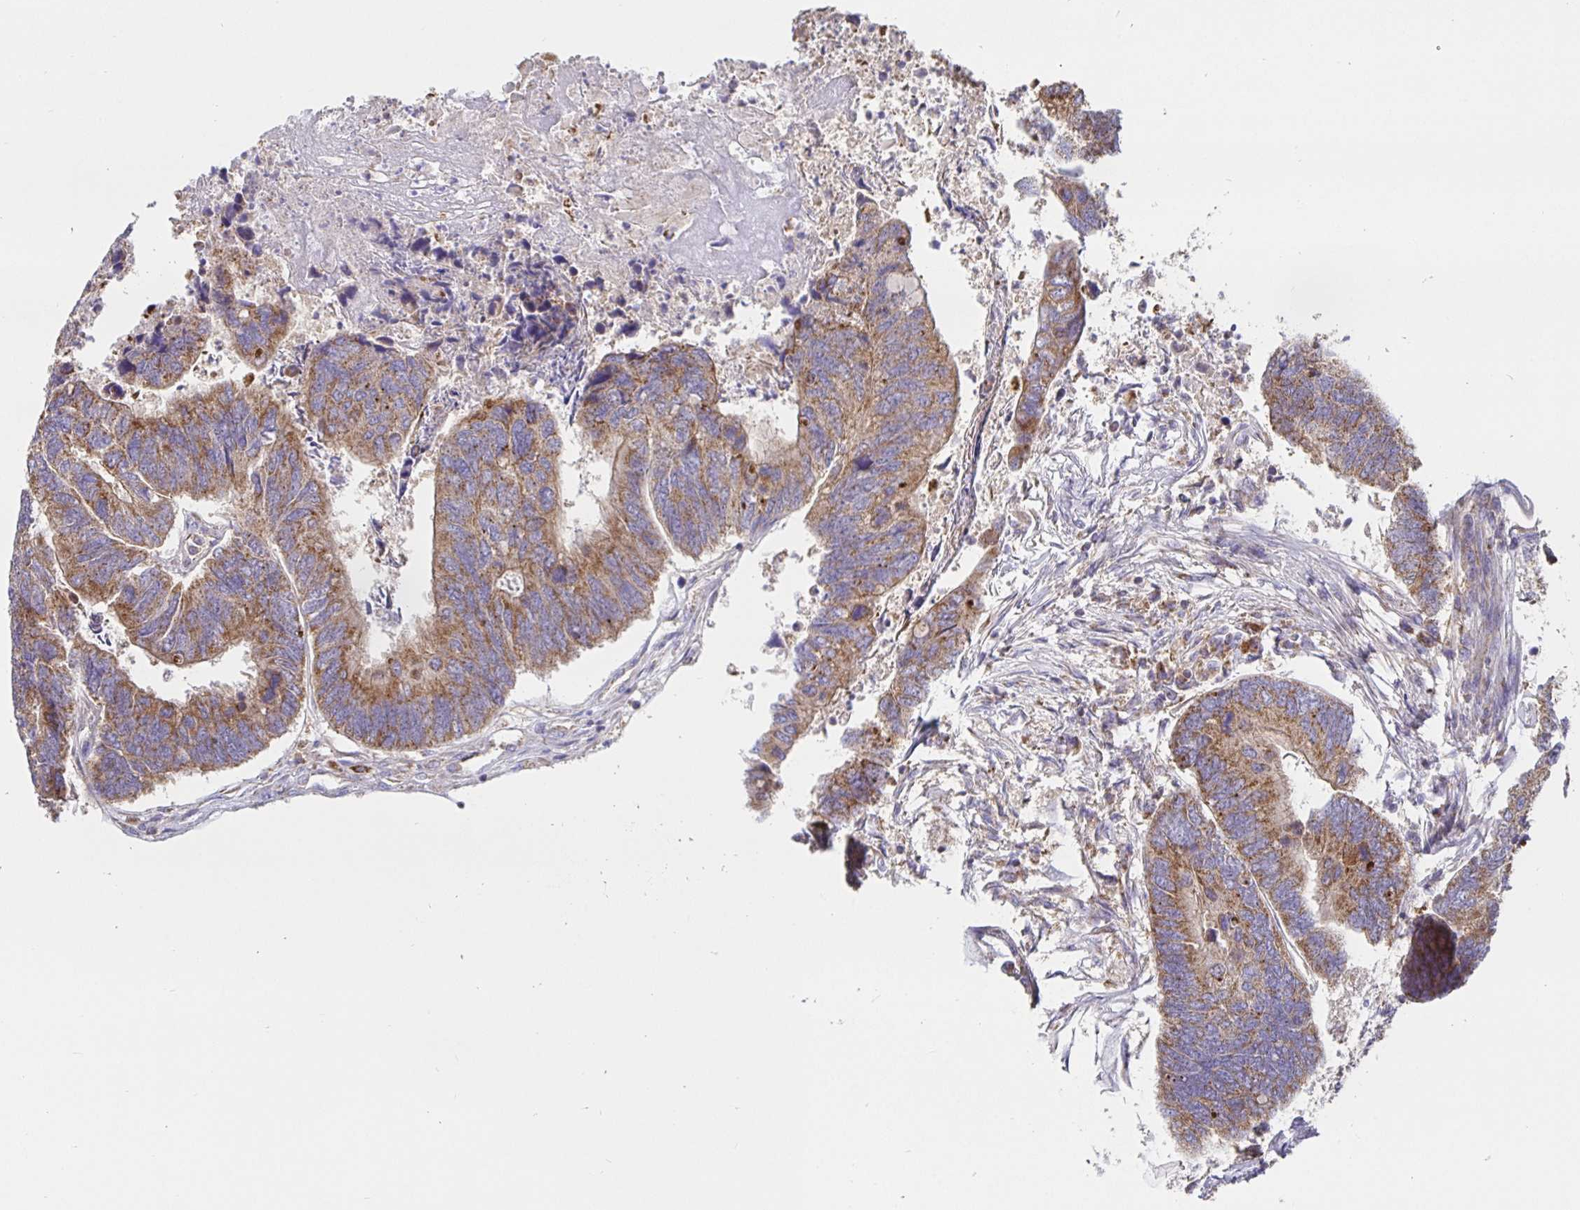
{"staining": {"intensity": "moderate", "quantity": ">75%", "location": "cytoplasmic/membranous"}, "tissue": "colorectal cancer", "cell_type": "Tumor cells", "image_type": "cancer", "snomed": [{"axis": "morphology", "description": "Adenocarcinoma, NOS"}, {"axis": "topography", "description": "Colon"}], "caption": "Adenocarcinoma (colorectal) was stained to show a protein in brown. There is medium levels of moderate cytoplasmic/membranous staining in approximately >75% of tumor cells.", "gene": "PRDX3", "patient": {"sex": "female", "age": 67}}